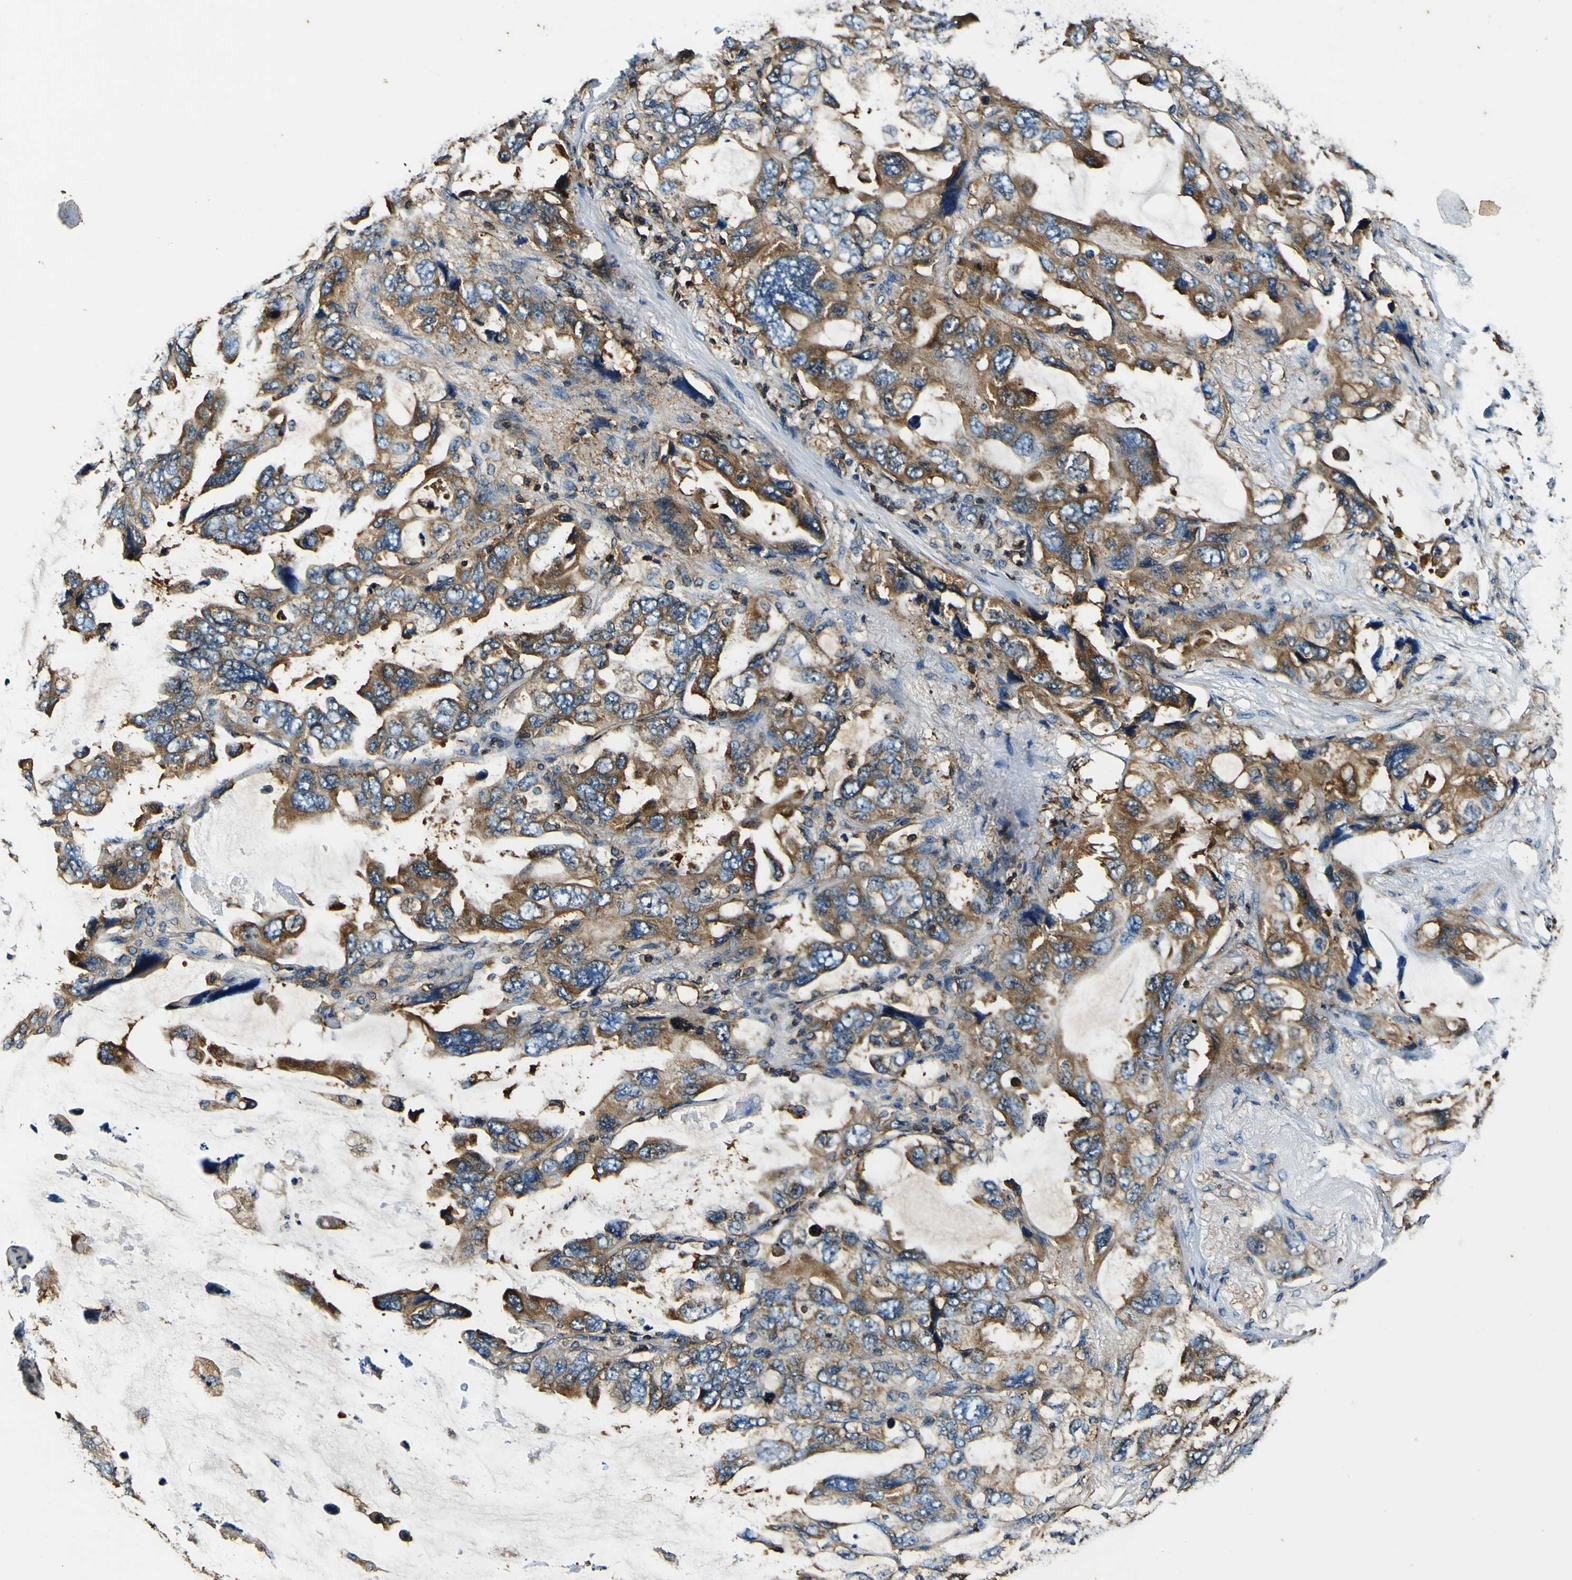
{"staining": {"intensity": "moderate", "quantity": "25%-75%", "location": "cytoplasmic/membranous"}, "tissue": "lung cancer", "cell_type": "Tumor cells", "image_type": "cancer", "snomed": [{"axis": "morphology", "description": "Squamous cell carcinoma, NOS"}, {"axis": "topography", "description": "Lung"}], "caption": "Protein expression analysis of lung squamous cell carcinoma displays moderate cytoplasmic/membranous expression in about 25%-75% of tumor cells.", "gene": "RHOT2", "patient": {"sex": "female", "age": 73}}